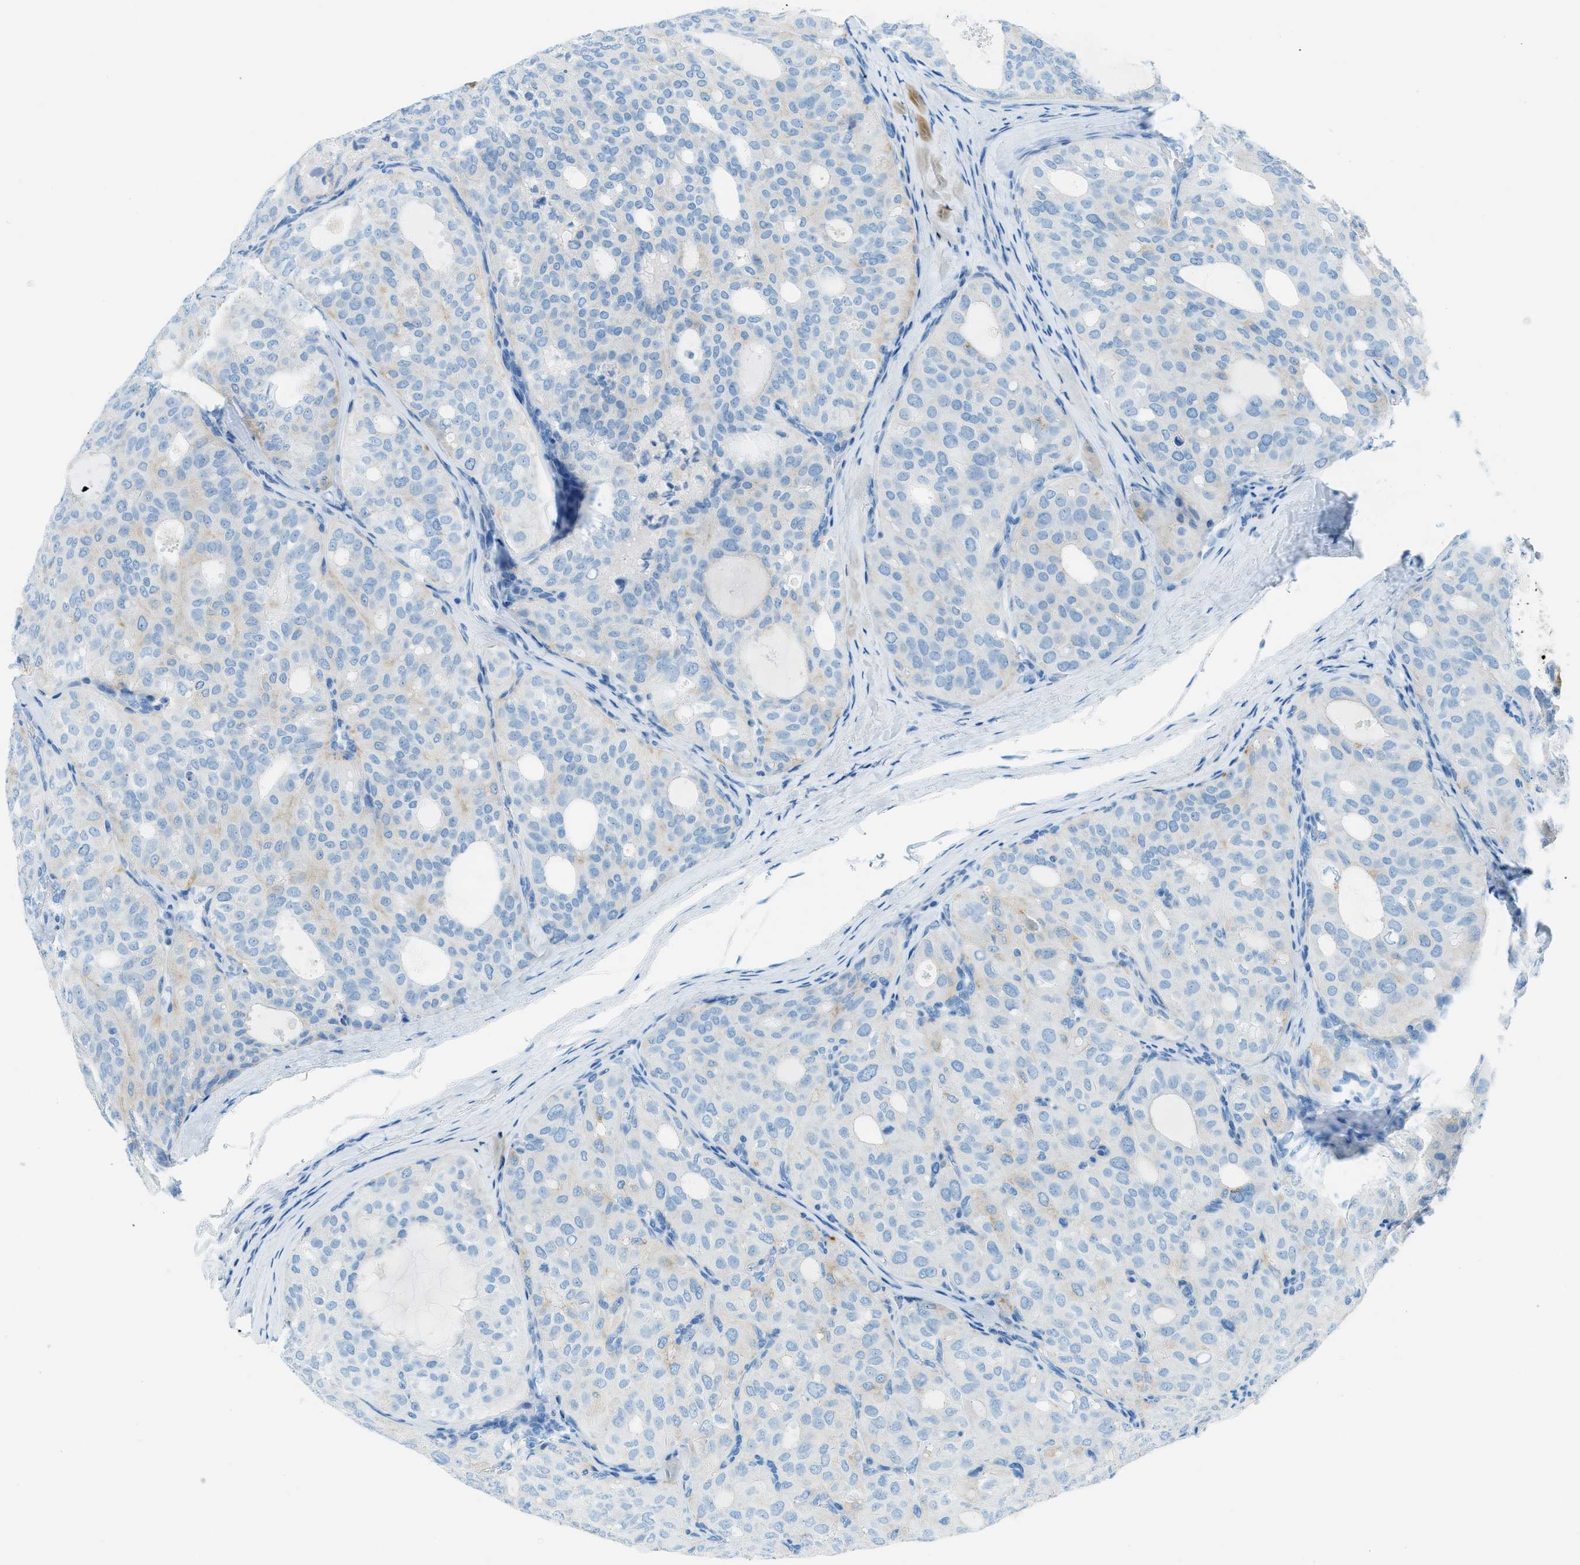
{"staining": {"intensity": "negative", "quantity": "none", "location": "none"}, "tissue": "thyroid cancer", "cell_type": "Tumor cells", "image_type": "cancer", "snomed": [{"axis": "morphology", "description": "Follicular adenoma carcinoma, NOS"}, {"axis": "topography", "description": "Thyroid gland"}], "caption": "Thyroid cancer (follicular adenoma carcinoma) was stained to show a protein in brown. There is no significant expression in tumor cells.", "gene": "C21orf62", "patient": {"sex": "male", "age": 75}}